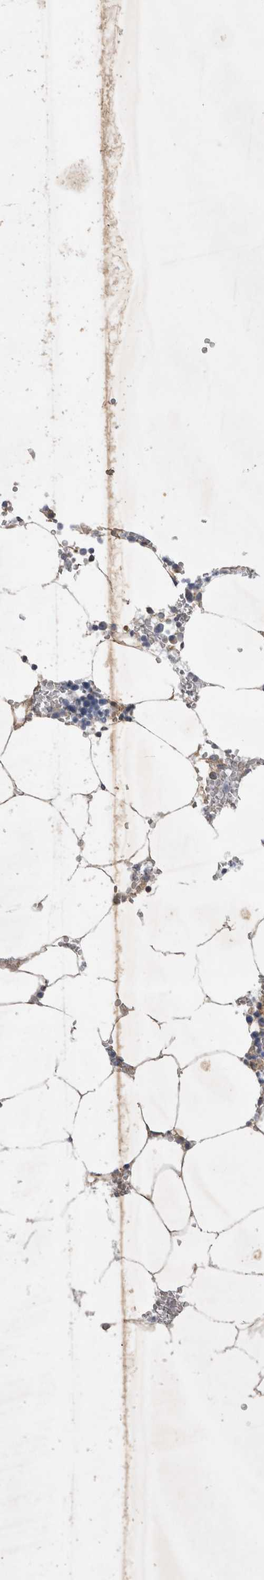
{"staining": {"intensity": "weak", "quantity": "<25%", "location": "cytoplasmic/membranous"}, "tissue": "bone marrow", "cell_type": "Hematopoietic cells", "image_type": "normal", "snomed": [{"axis": "morphology", "description": "Normal tissue, NOS"}, {"axis": "topography", "description": "Bone marrow"}], "caption": "Histopathology image shows no significant protein expression in hematopoietic cells of benign bone marrow. (IHC, brightfield microscopy, high magnification).", "gene": "STRADB", "patient": {"sex": "male", "age": 70}}